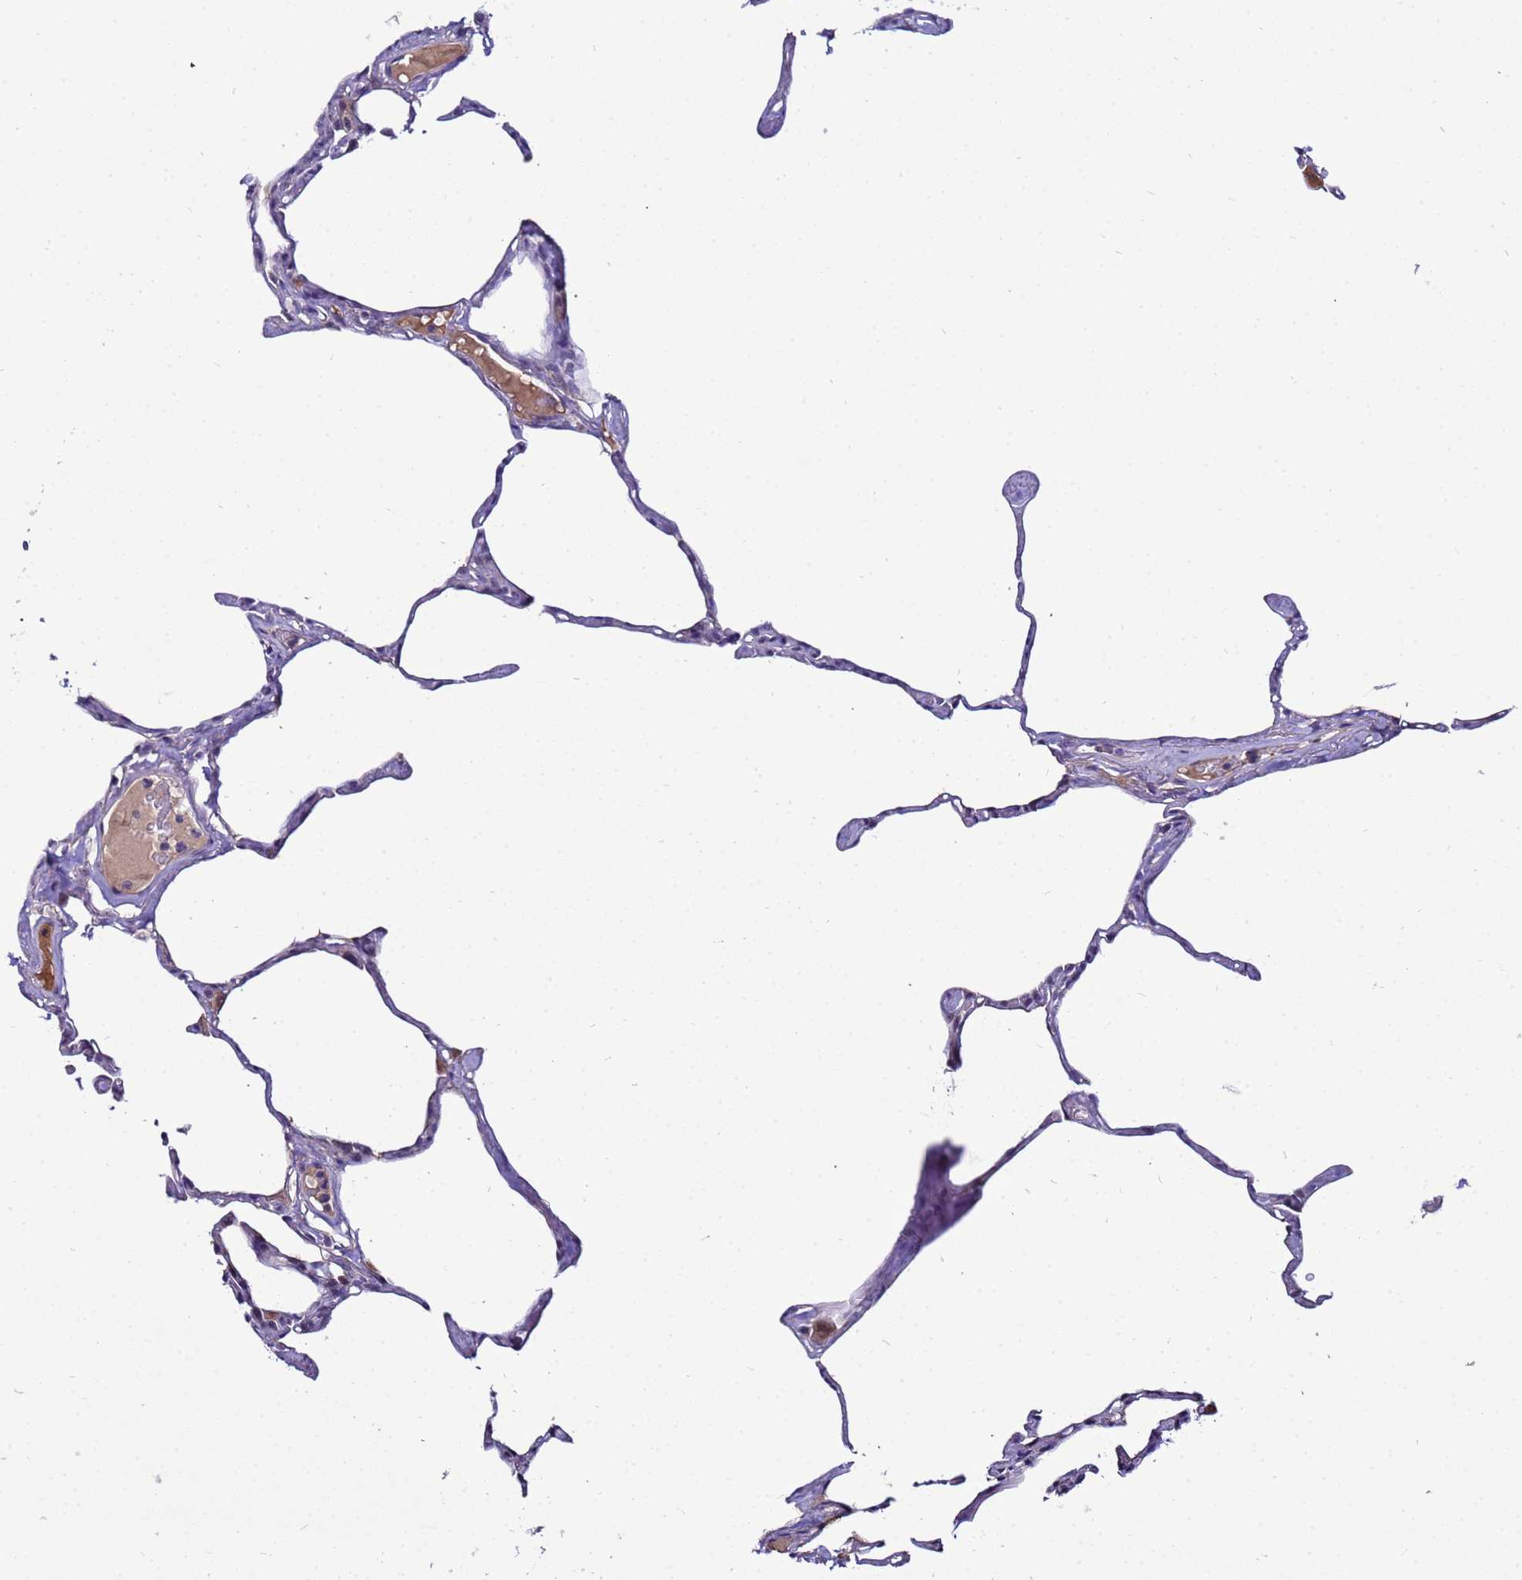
{"staining": {"intensity": "weak", "quantity": "<25%", "location": "cytoplasmic/membranous"}, "tissue": "lung", "cell_type": "Alveolar cells", "image_type": "normal", "snomed": [{"axis": "morphology", "description": "Normal tissue, NOS"}, {"axis": "topography", "description": "Lung"}], "caption": "This micrograph is of benign lung stained with immunohistochemistry (IHC) to label a protein in brown with the nuclei are counter-stained blue. There is no staining in alveolar cells. Brightfield microscopy of IHC stained with DAB (brown) and hematoxylin (blue), captured at high magnification.", "gene": "NOL8", "patient": {"sex": "male", "age": 65}}